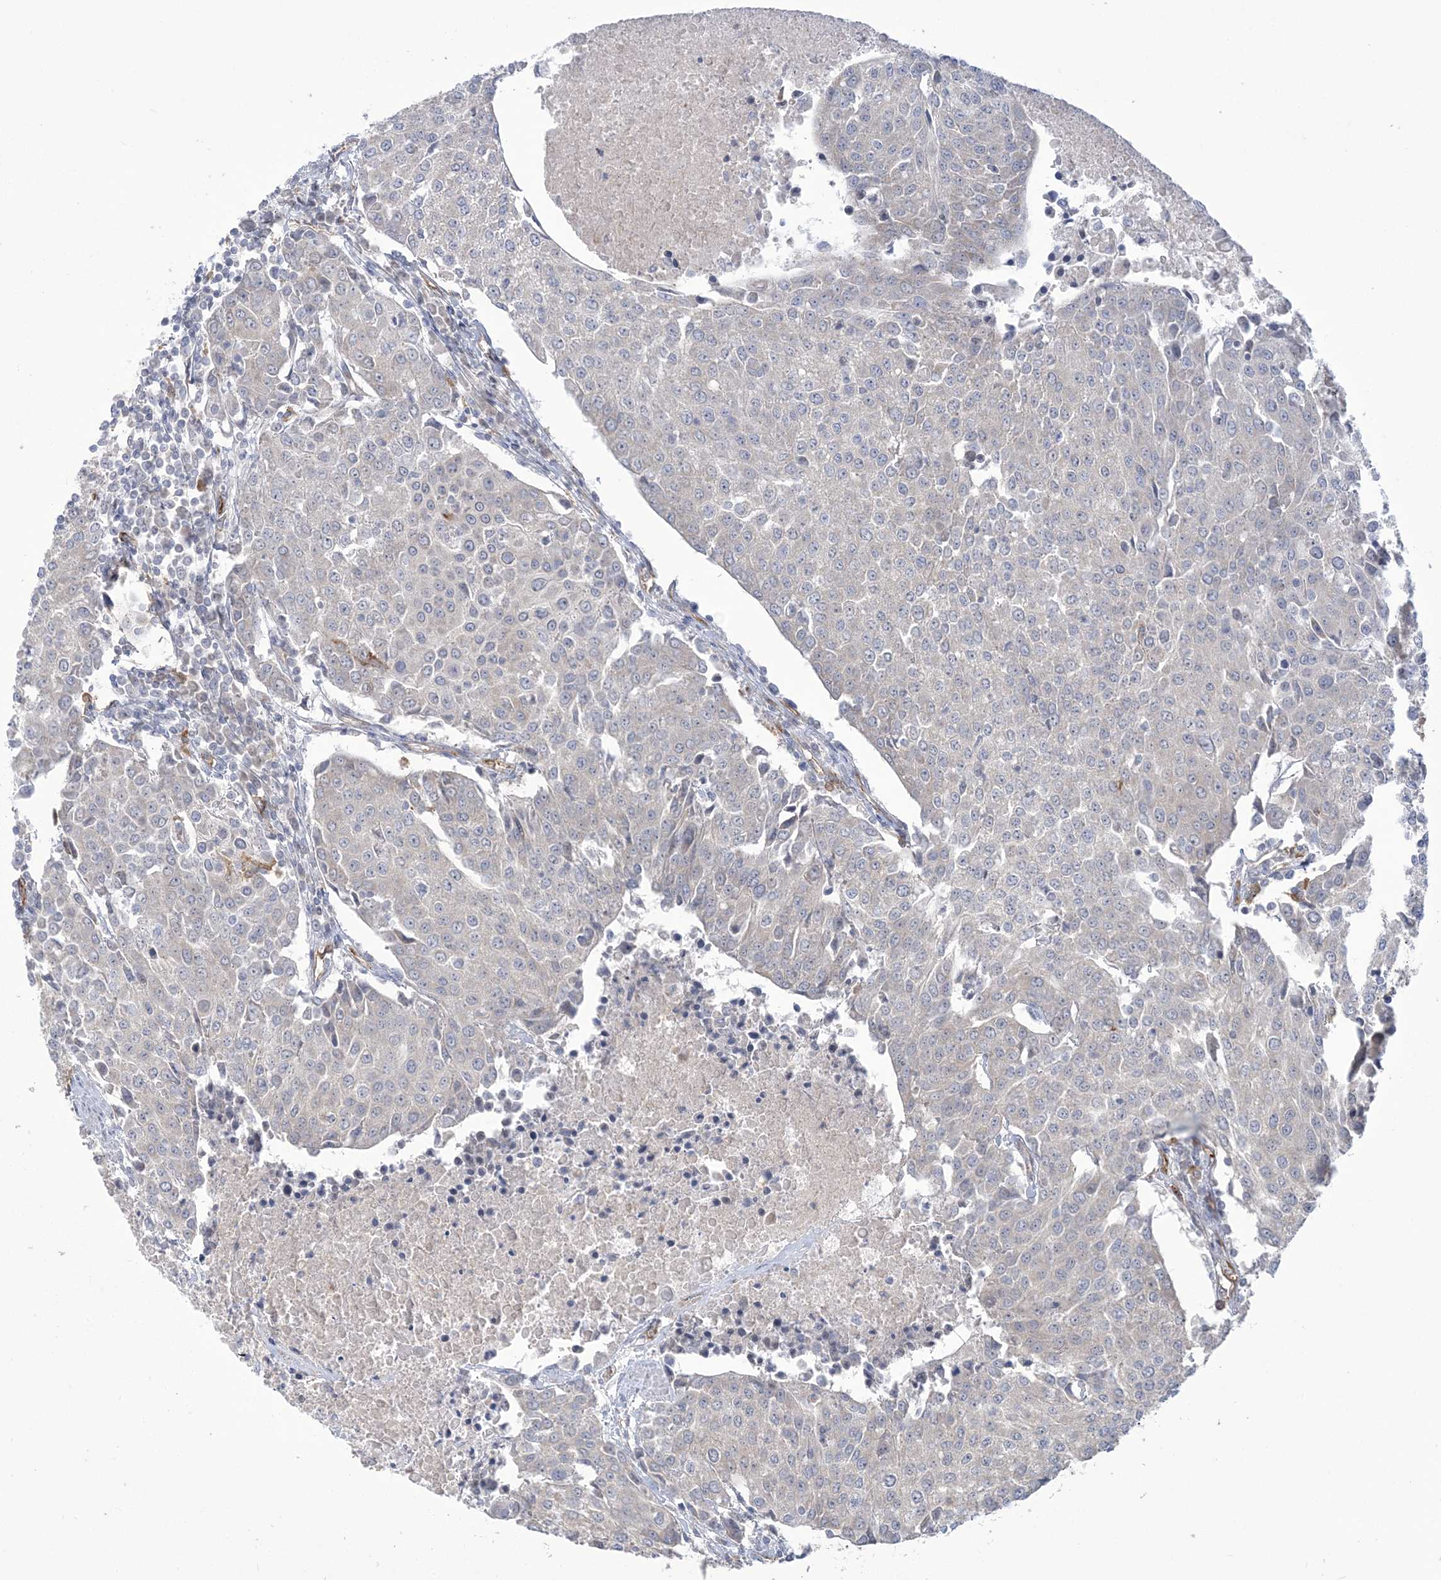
{"staining": {"intensity": "negative", "quantity": "none", "location": "none"}, "tissue": "urothelial cancer", "cell_type": "Tumor cells", "image_type": "cancer", "snomed": [{"axis": "morphology", "description": "Urothelial carcinoma, High grade"}, {"axis": "topography", "description": "Urinary bladder"}], "caption": "Tumor cells show no significant protein positivity in urothelial carcinoma (high-grade). (Stains: DAB IHC with hematoxylin counter stain, Microscopy: brightfield microscopy at high magnification).", "gene": "FARSB", "patient": {"sex": "female", "age": 85}}